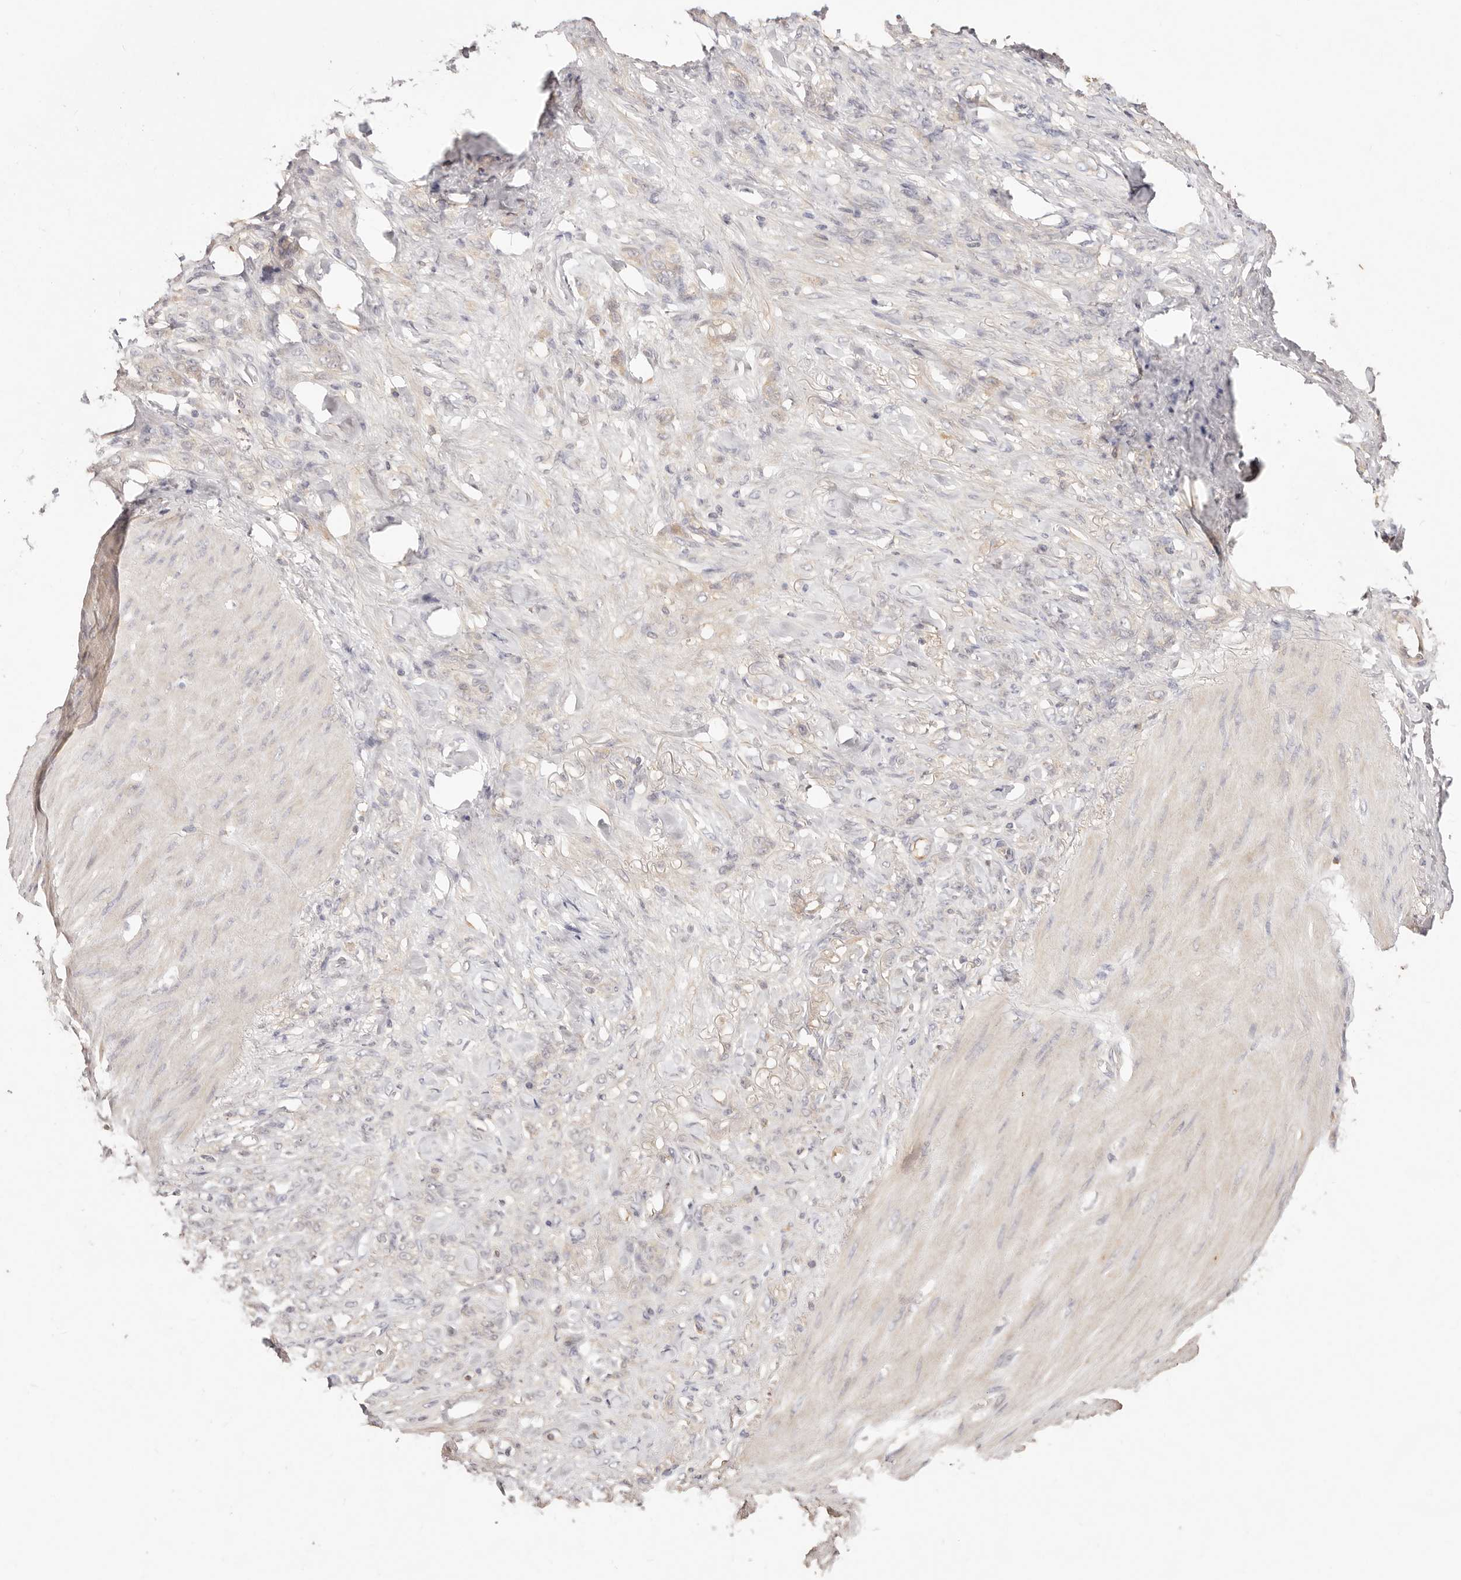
{"staining": {"intensity": "negative", "quantity": "none", "location": "none"}, "tissue": "stomach cancer", "cell_type": "Tumor cells", "image_type": "cancer", "snomed": [{"axis": "morphology", "description": "Normal tissue, NOS"}, {"axis": "morphology", "description": "Adenocarcinoma, NOS"}, {"axis": "topography", "description": "Stomach"}], "caption": "IHC photomicrograph of neoplastic tissue: stomach cancer (adenocarcinoma) stained with DAB (3,3'-diaminobenzidine) demonstrates no significant protein positivity in tumor cells.", "gene": "CXADR", "patient": {"sex": "male", "age": 82}}